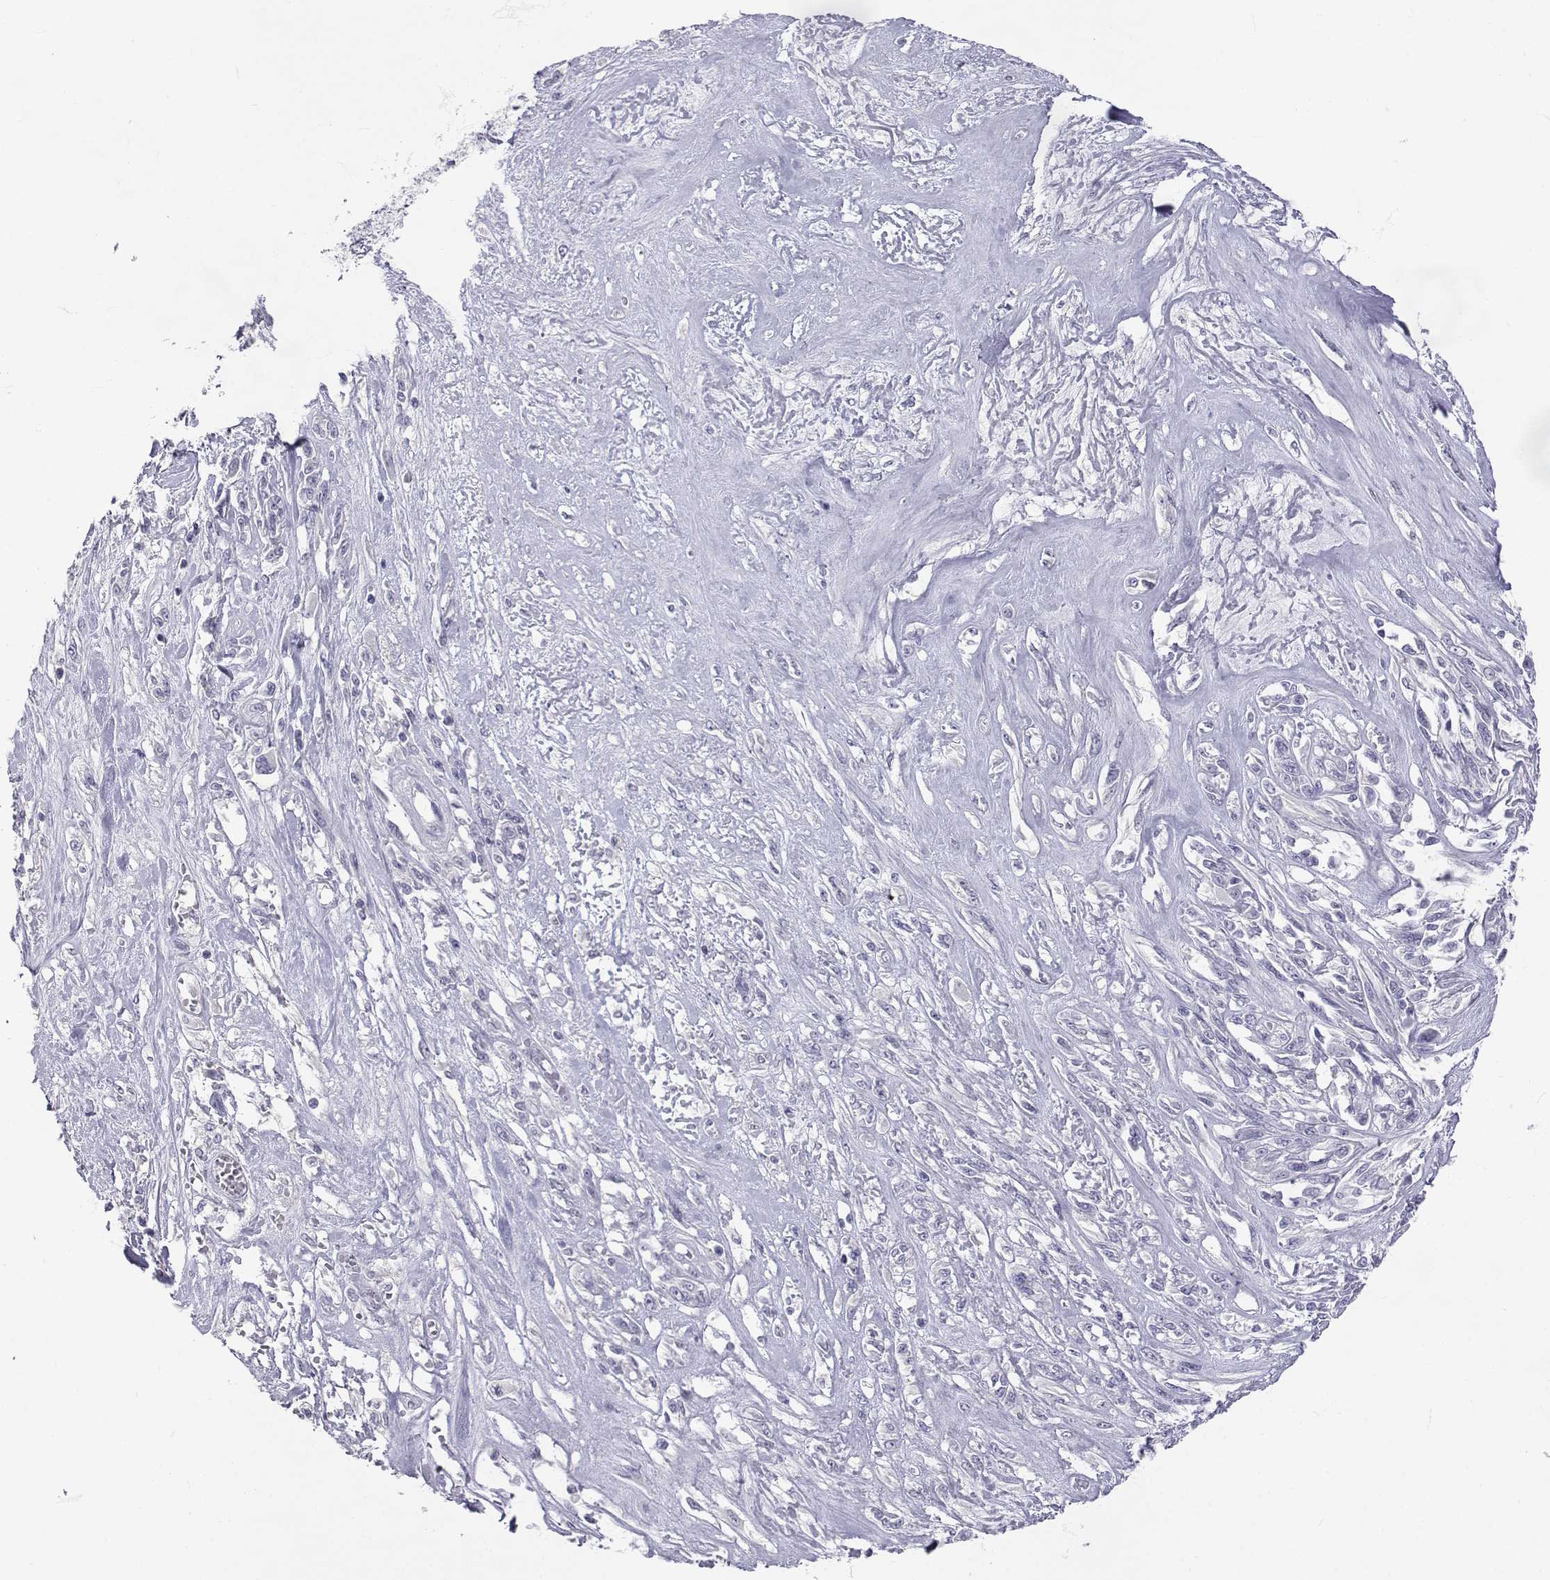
{"staining": {"intensity": "negative", "quantity": "none", "location": "none"}, "tissue": "melanoma", "cell_type": "Tumor cells", "image_type": "cancer", "snomed": [{"axis": "morphology", "description": "Malignant melanoma, NOS"}, {"axis": "topography", "description": "Skin"}], "caption": "Image shows no protein staining in tumor cells of malignant melanoma tissue.", "gene": "SLC6A3", "patient": {"sex": "female", "age": 91}}